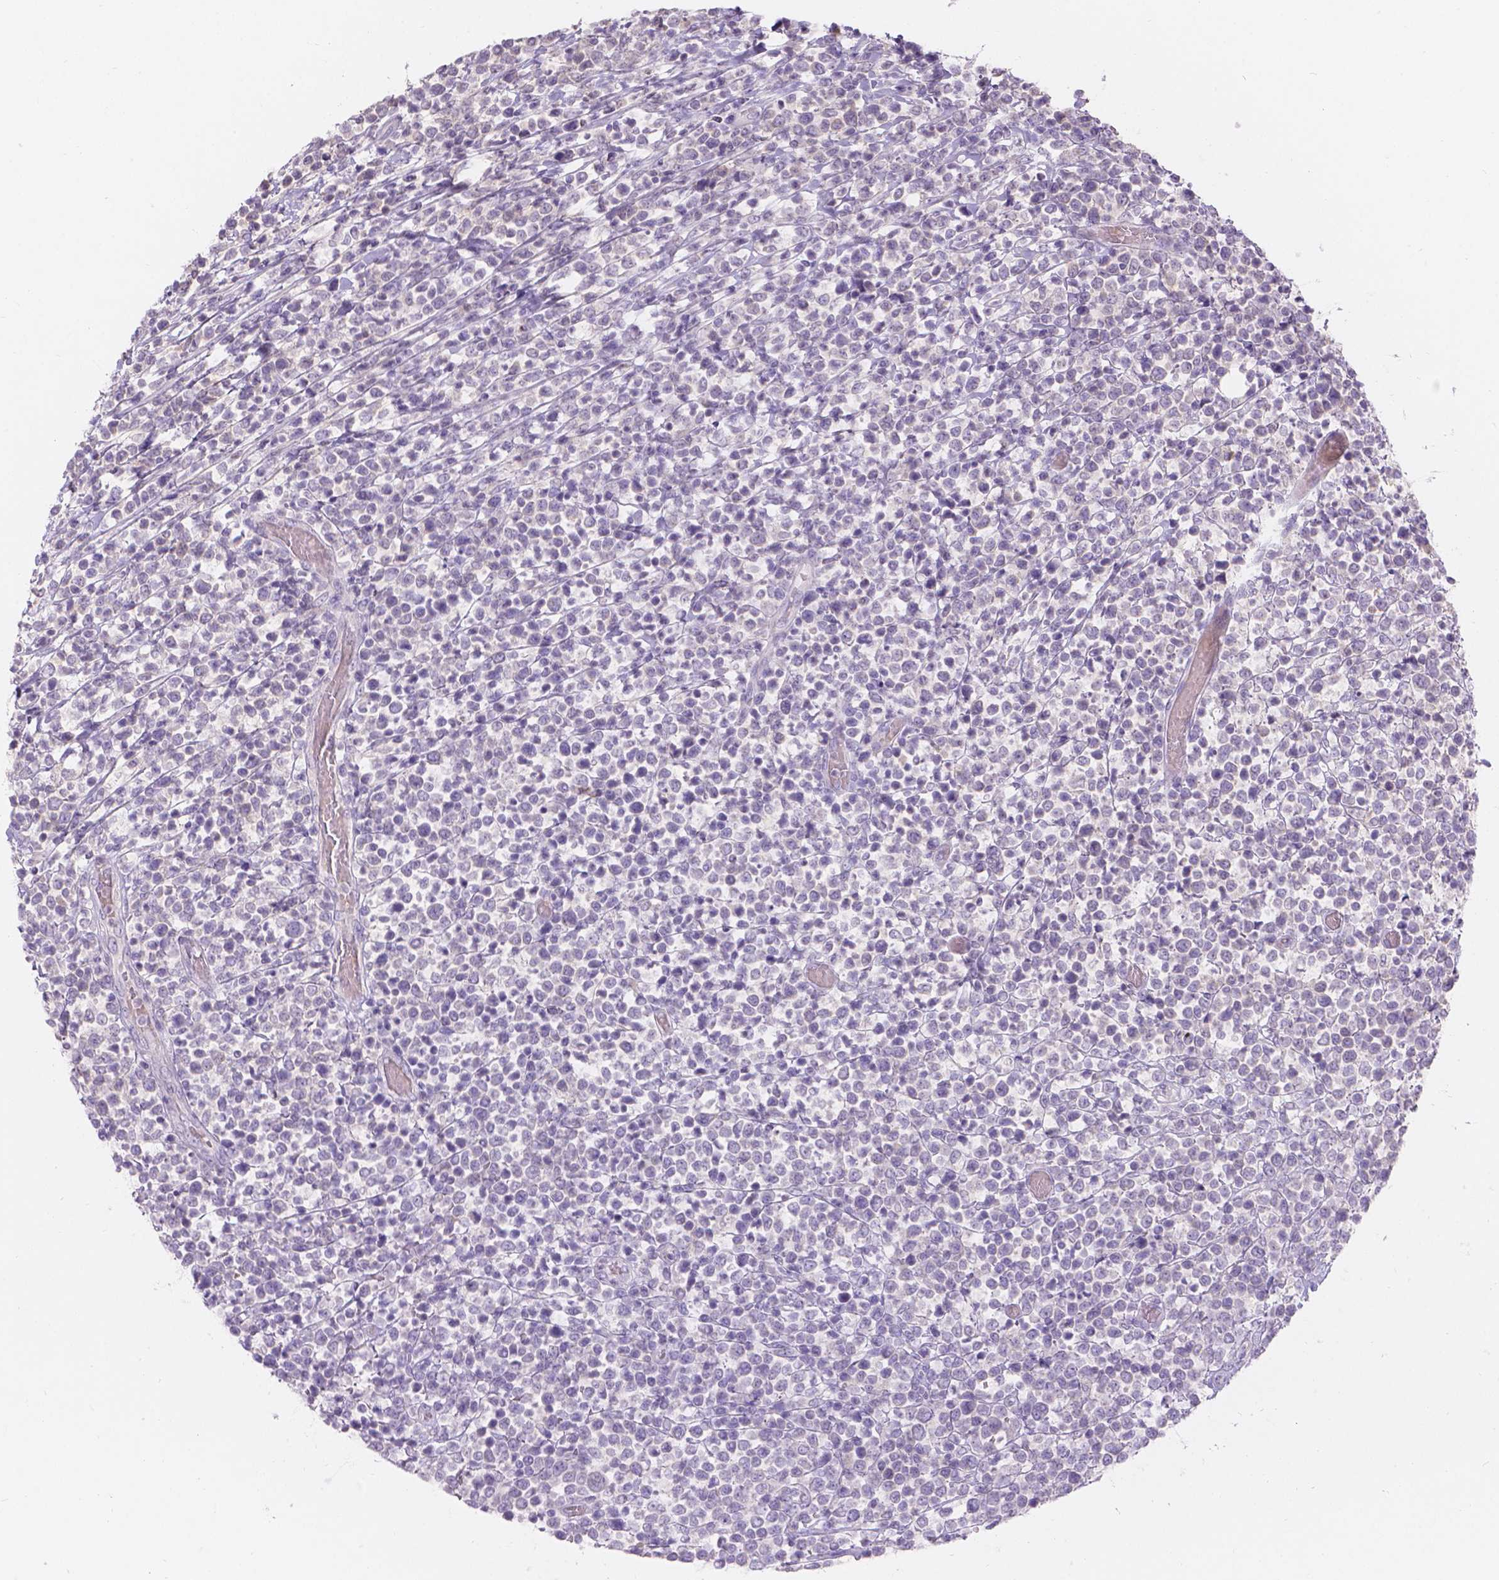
{"staining": {"intensity": "negative", "quantity": "none", "location": "none"}, "tissue": "lymphoma", "cell_type": "Tumor cells", "image_type": "cancer", "snomed": [{"axis": "morphology", "description": "Malignant lymphoma, non-Hodgkin's type, High grade"}, {"axis": "topography", "description": "Soft tissue"}], "caption": "Histopathology image shows no significant protein staining in tumor cells of lymphoma.", "gene": "DCAF4L1", "patient": {"sex": "female", "age": 56}}